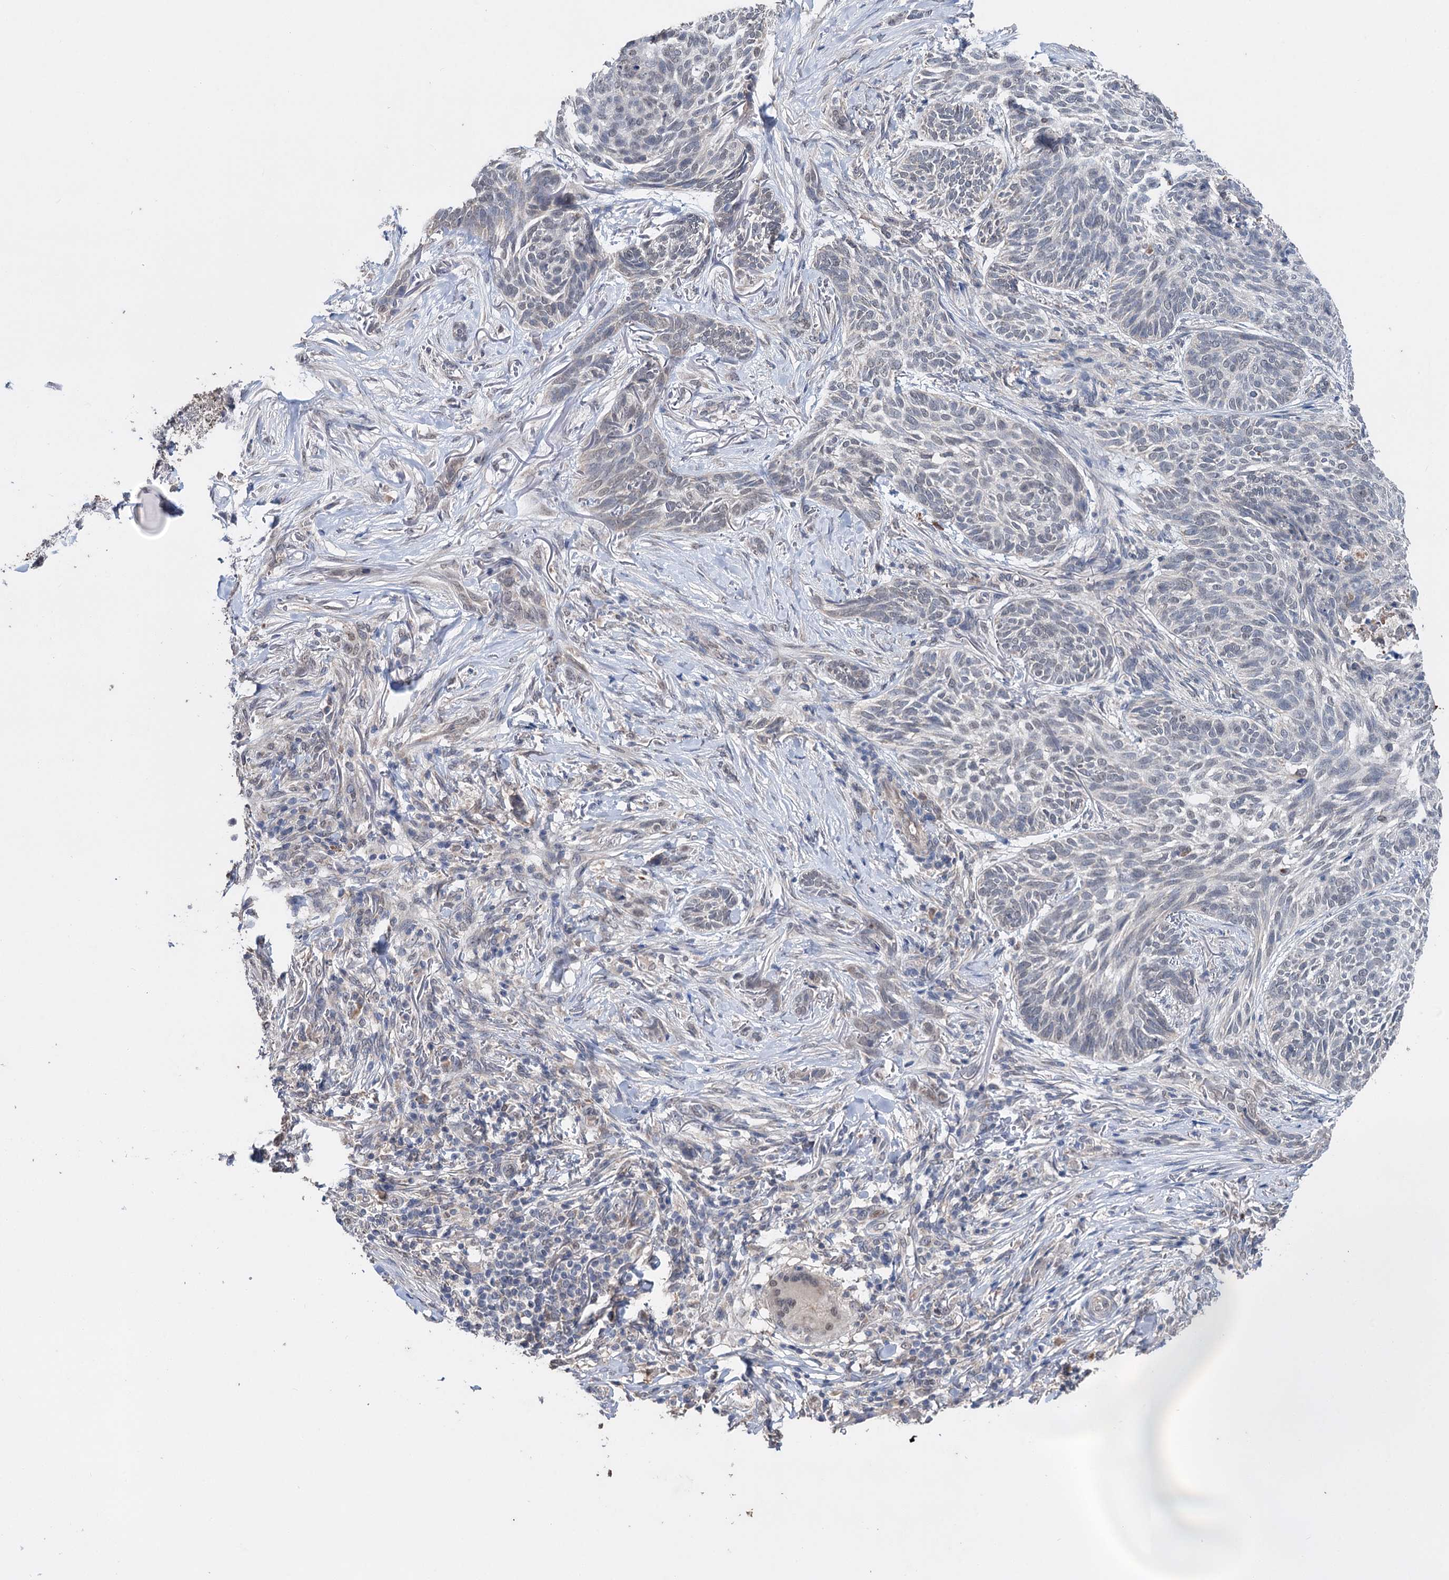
{"staining": {"intensity": "negative", "quantity": "none", "location": "none"}, "tissue": "skin cancer", "cell_type": "Tumor cells", "image_type": "cancer", "snomed": [{"axis": "morphology", "description": "Normal tissue, NOS"}, {"axis": "morphology", "description": "Basal cell carcinoma"}, {"axis": "topography", "description": "Skin"}], "caption": "An immunohistochemistry (IHC) histopathology image of skin cancer is shown. There is no staining in tumor cells of skin cancer. Brightfield microscopy of IHC stained with DAB (brown) and hematoxylin (blue), captured at high magnification.", "gene": "CLPB", "patient": {"sex": "male", "age": 66}}